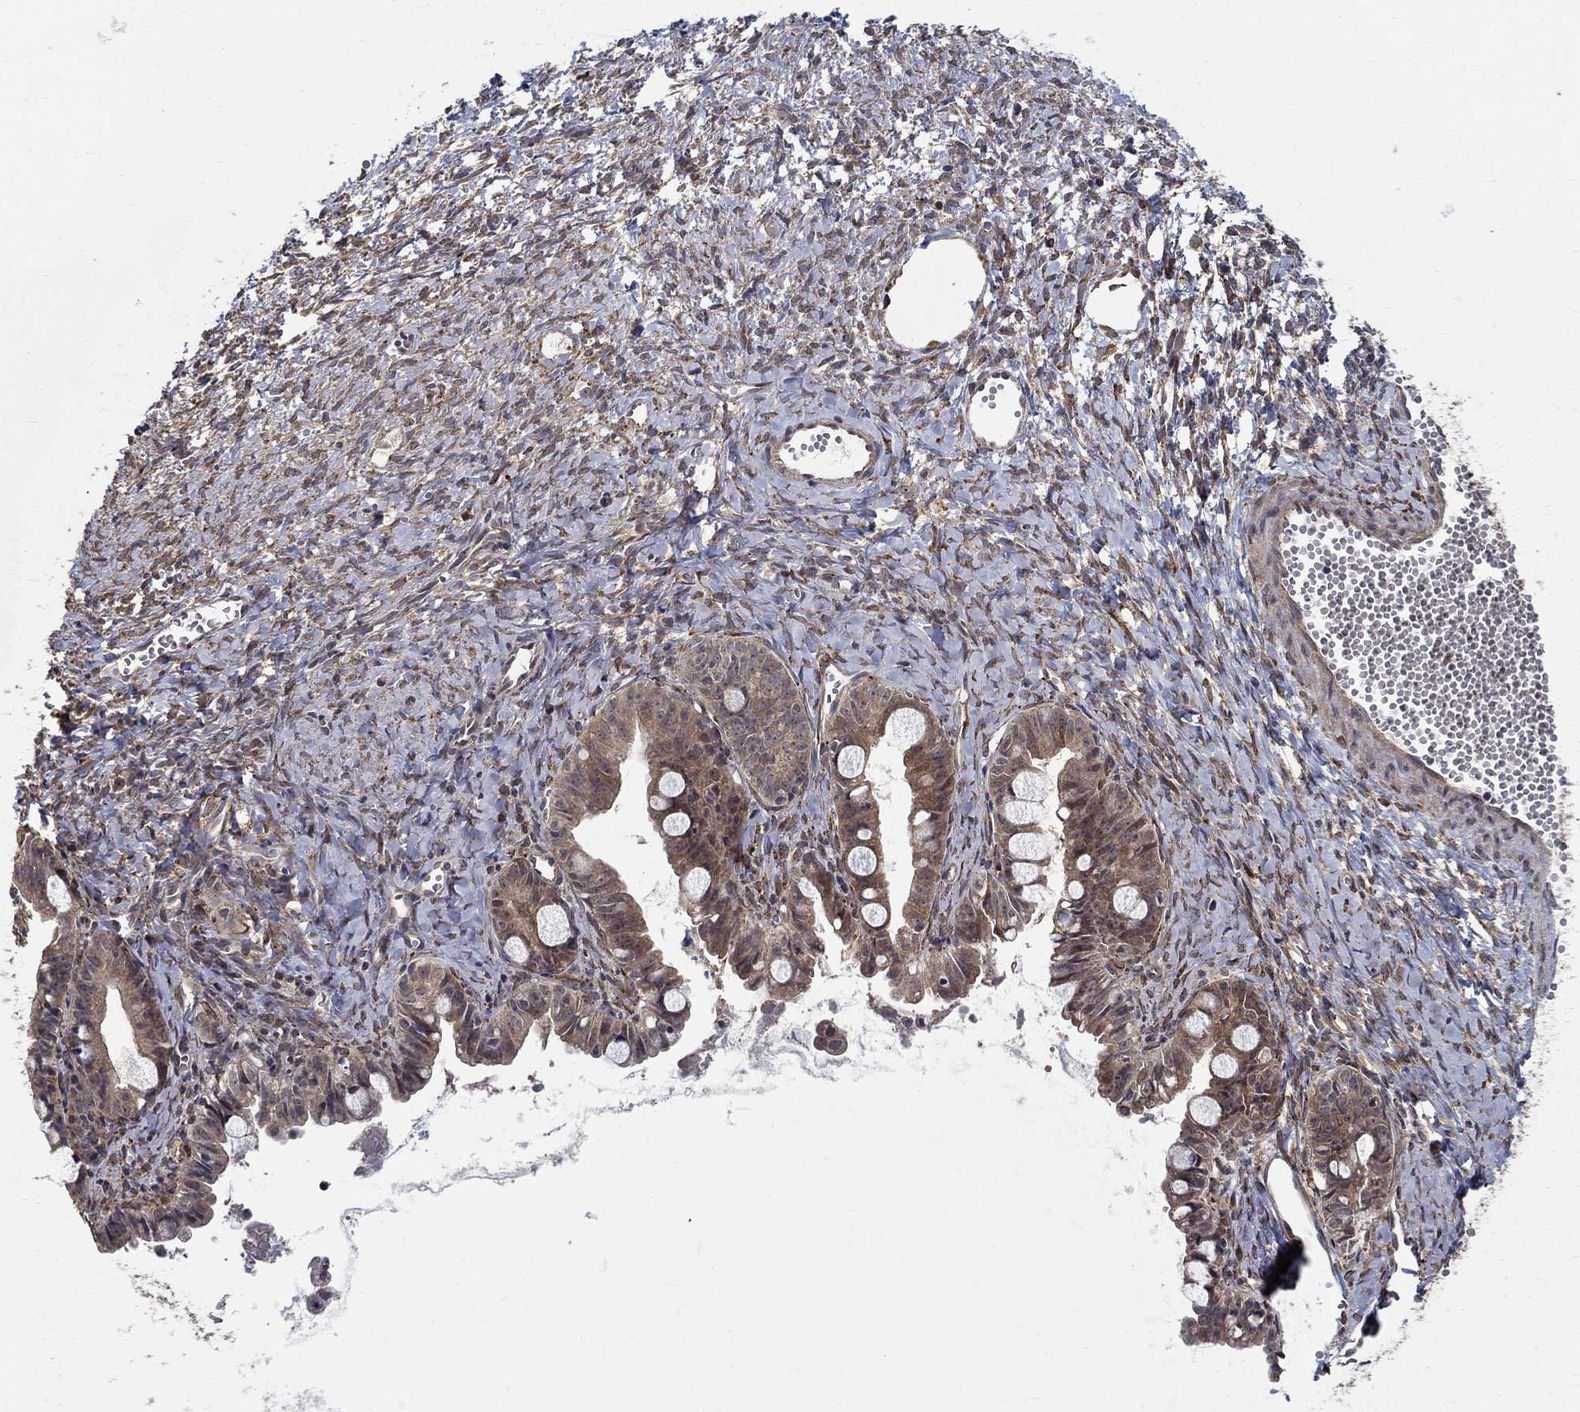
{"staining": {"intensity": "strong", "quantity": "<25%", "location": "cytoplasmic/membranous,nuclear"}, "tissue": "ovarian cancer", "cell_type": "Tumor cells", "image_type": "cancer", "snomed": [{"axis": "morphology", "description": "Cystadenocarcinoma, mucinous, NOS"}, {"axis": "topography", "description": "Ovary"}], "caption": "Immunohistochemistry (IHC) (DAB) staining of human ovarian cancer shows strong cytoplasmic/membranous and nuclear protein staining in approximately <25% of tumor cells. (brown staining indicates protein expression, while blue staining denotes nuclei).", "gene": "ZNF594", "patient": {"sex": "female", "age": 63}}